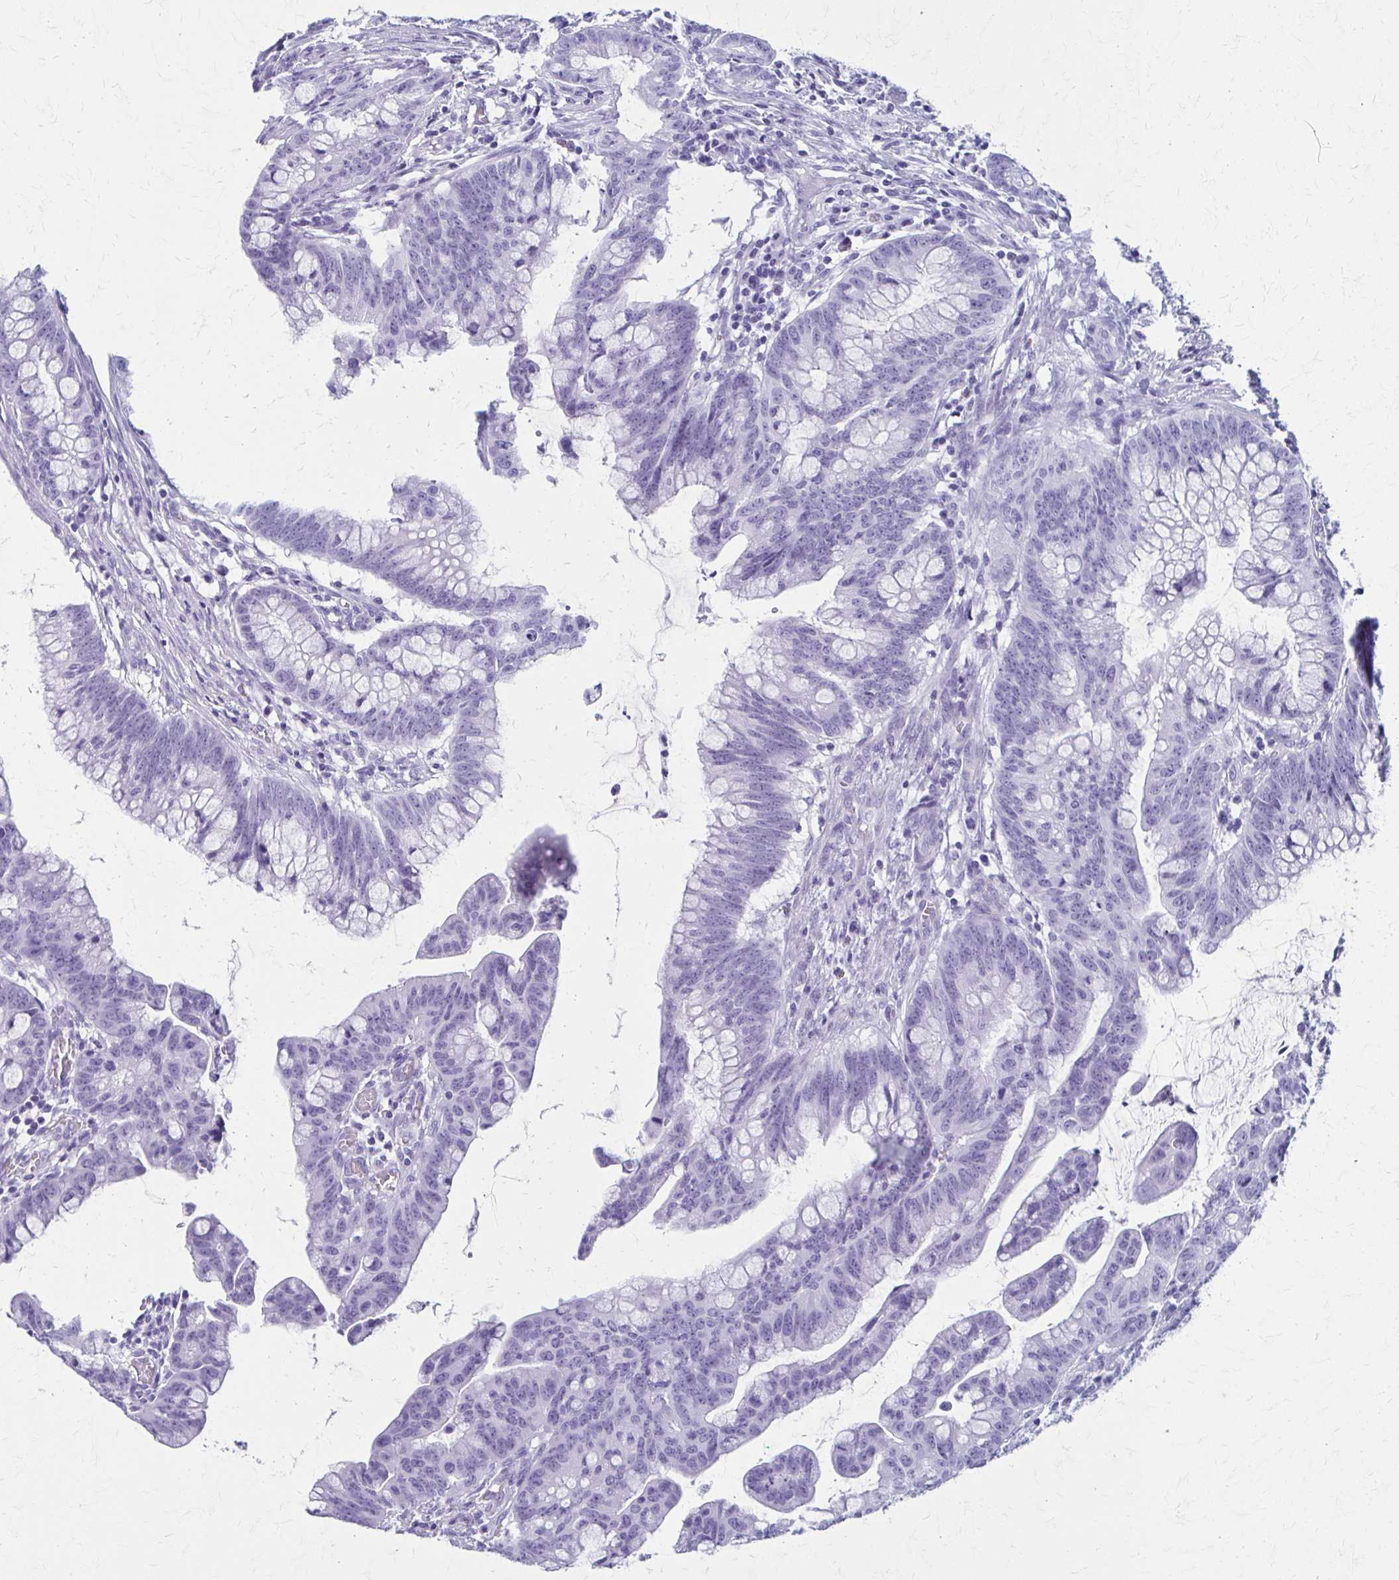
{"staining": {"intensity": "negative", "quantity": "none", "location": "none"}, "tissue": "colorectal cancer", "cell_type": "Tumor cells", "image_type": "cancer", "snomed": [{"axis": "morphology", "description": "Adenocarcinoma, NOS"}, {"axis": "topography", "description": "Colon"}], "caption": "An image of human colorectal adenocarcinoma is negative for staining in tumor cells.", "gene": "CELF5", "patient": {"sex": "male", "age": 62}}